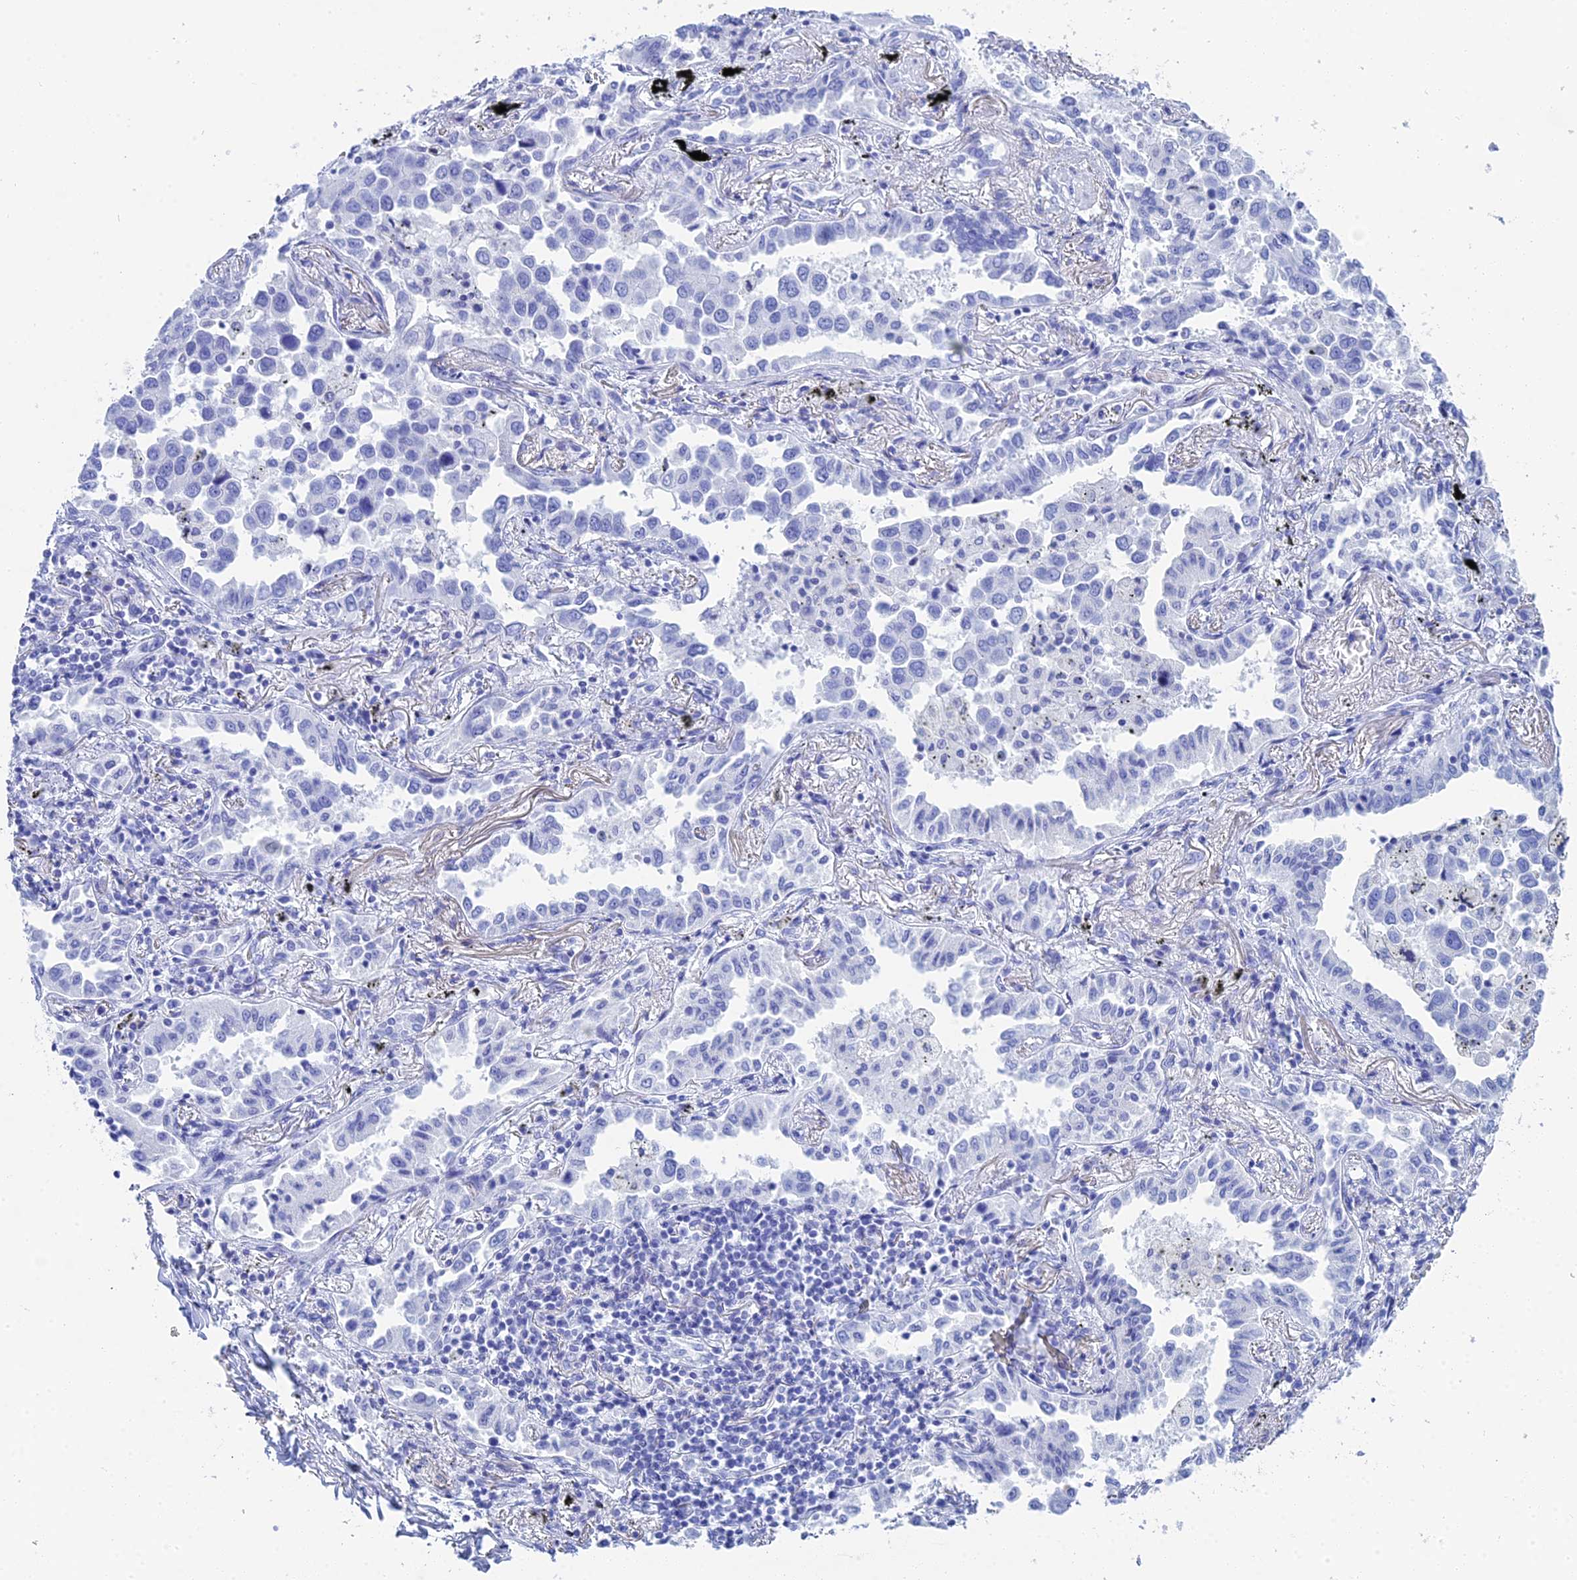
{"staining": {"intensity": "negative", "quantity": "none", "location": "none"}, "tissue": "lung cancer", "cell_type": "Tumor cells", "image_type": "cancer", "snomed": [{"axis": "morphology", "description": "Adenocarcinoma, NOS"}, {"axis": "topography", "description": "Lung"}], "caption": "Tumor cells show no significant positivity in lung adenocarcinoma.", "gene": "TEX101", "patient": {"sex": "male", "age": 67}}